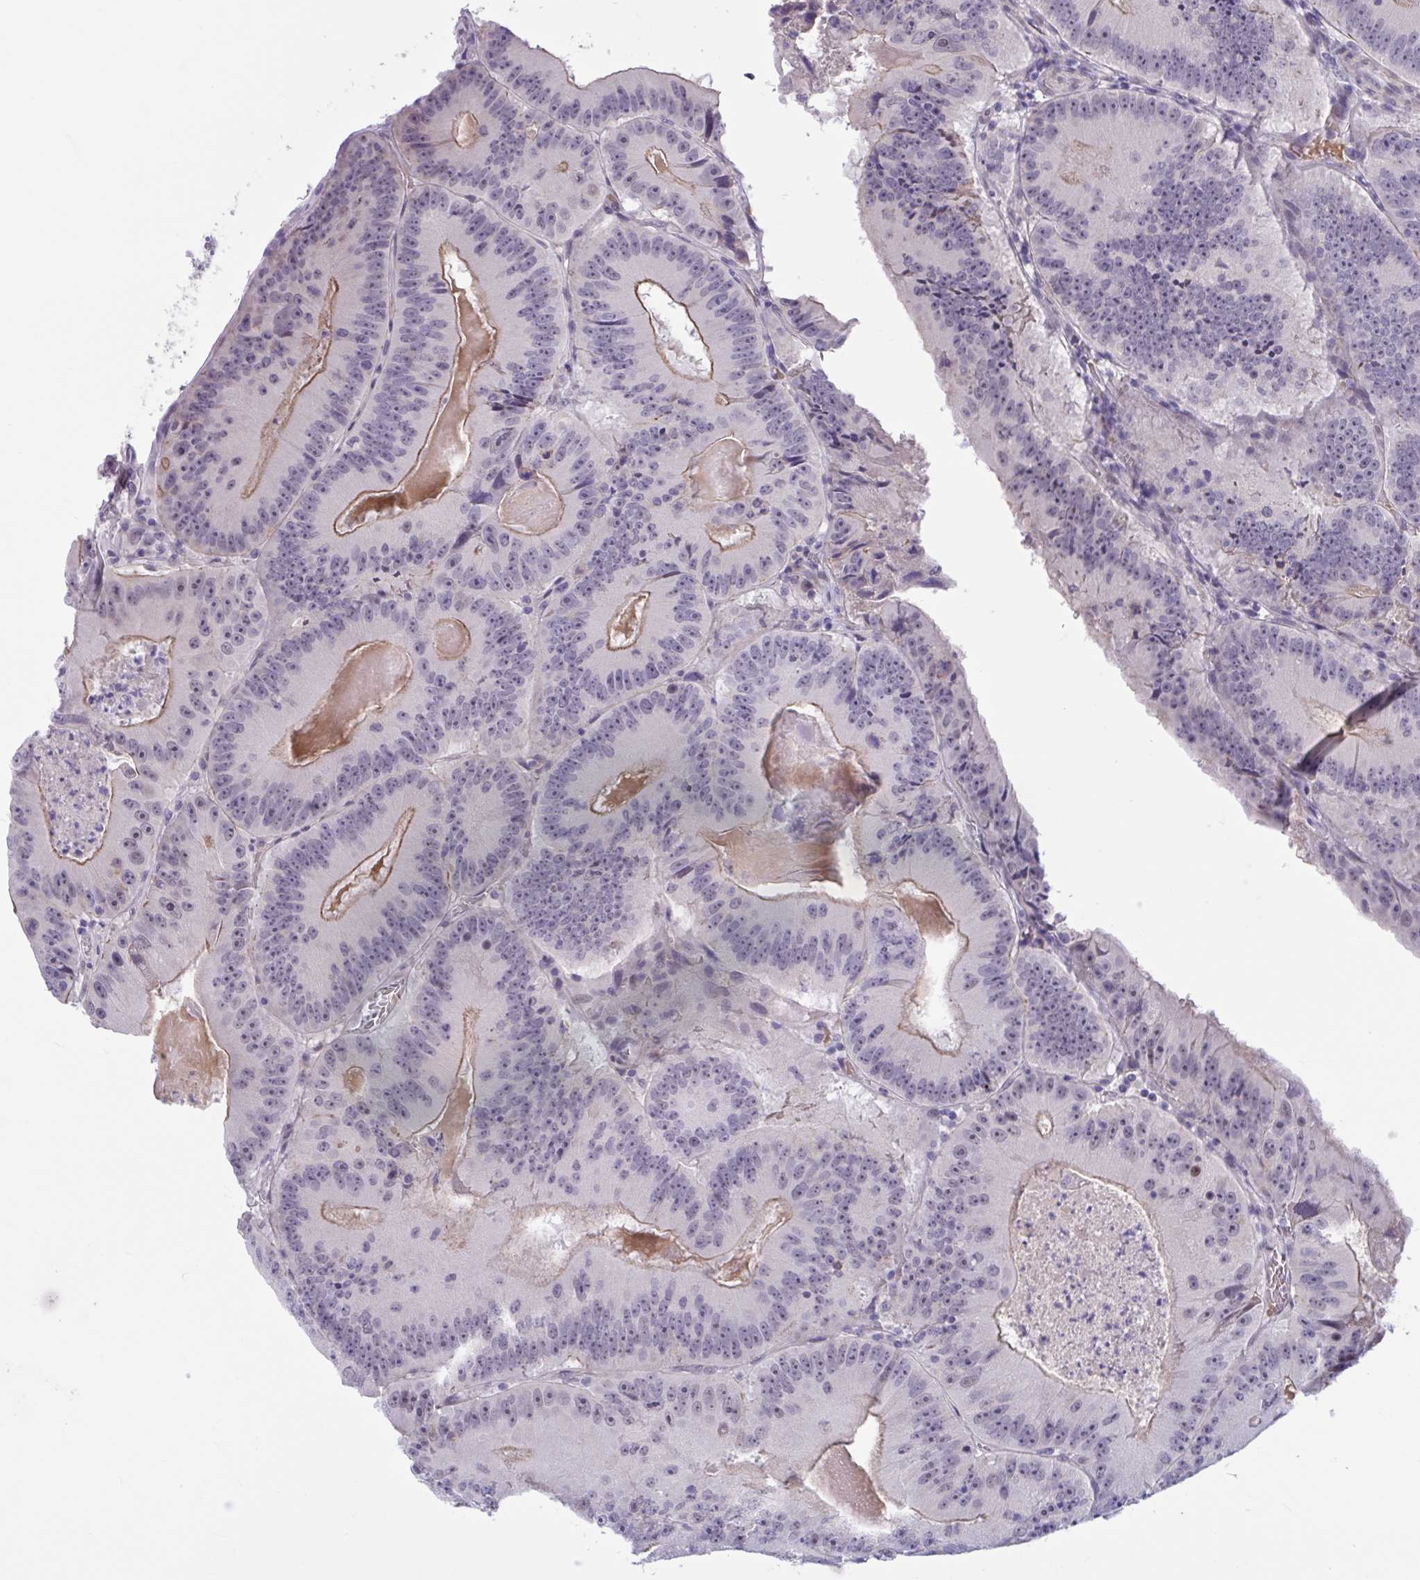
{"staining": {"intensity": "moderate", "quantity": "<25%", "location": "cytoplasmic/membranous"}, "tissue": "colorectal cancer", "cell_type": "Tumor cells", "image_type": "cancer", "snomed": [{"axis": "morphology", "description": "Adenocarcinoma, NOS"}, {"axis": "topography", "description": "Colon"}], "caption": "An IHC photomicrograph of tumor tissue is shown. Protein staining in brown labels moderate cytoplasmic/membranous positivity in colorectal cancer (adenocarcinoma) within tumor cells.", "gene": "CNGB3", "patient": {"sex": "female", "age": 86}}